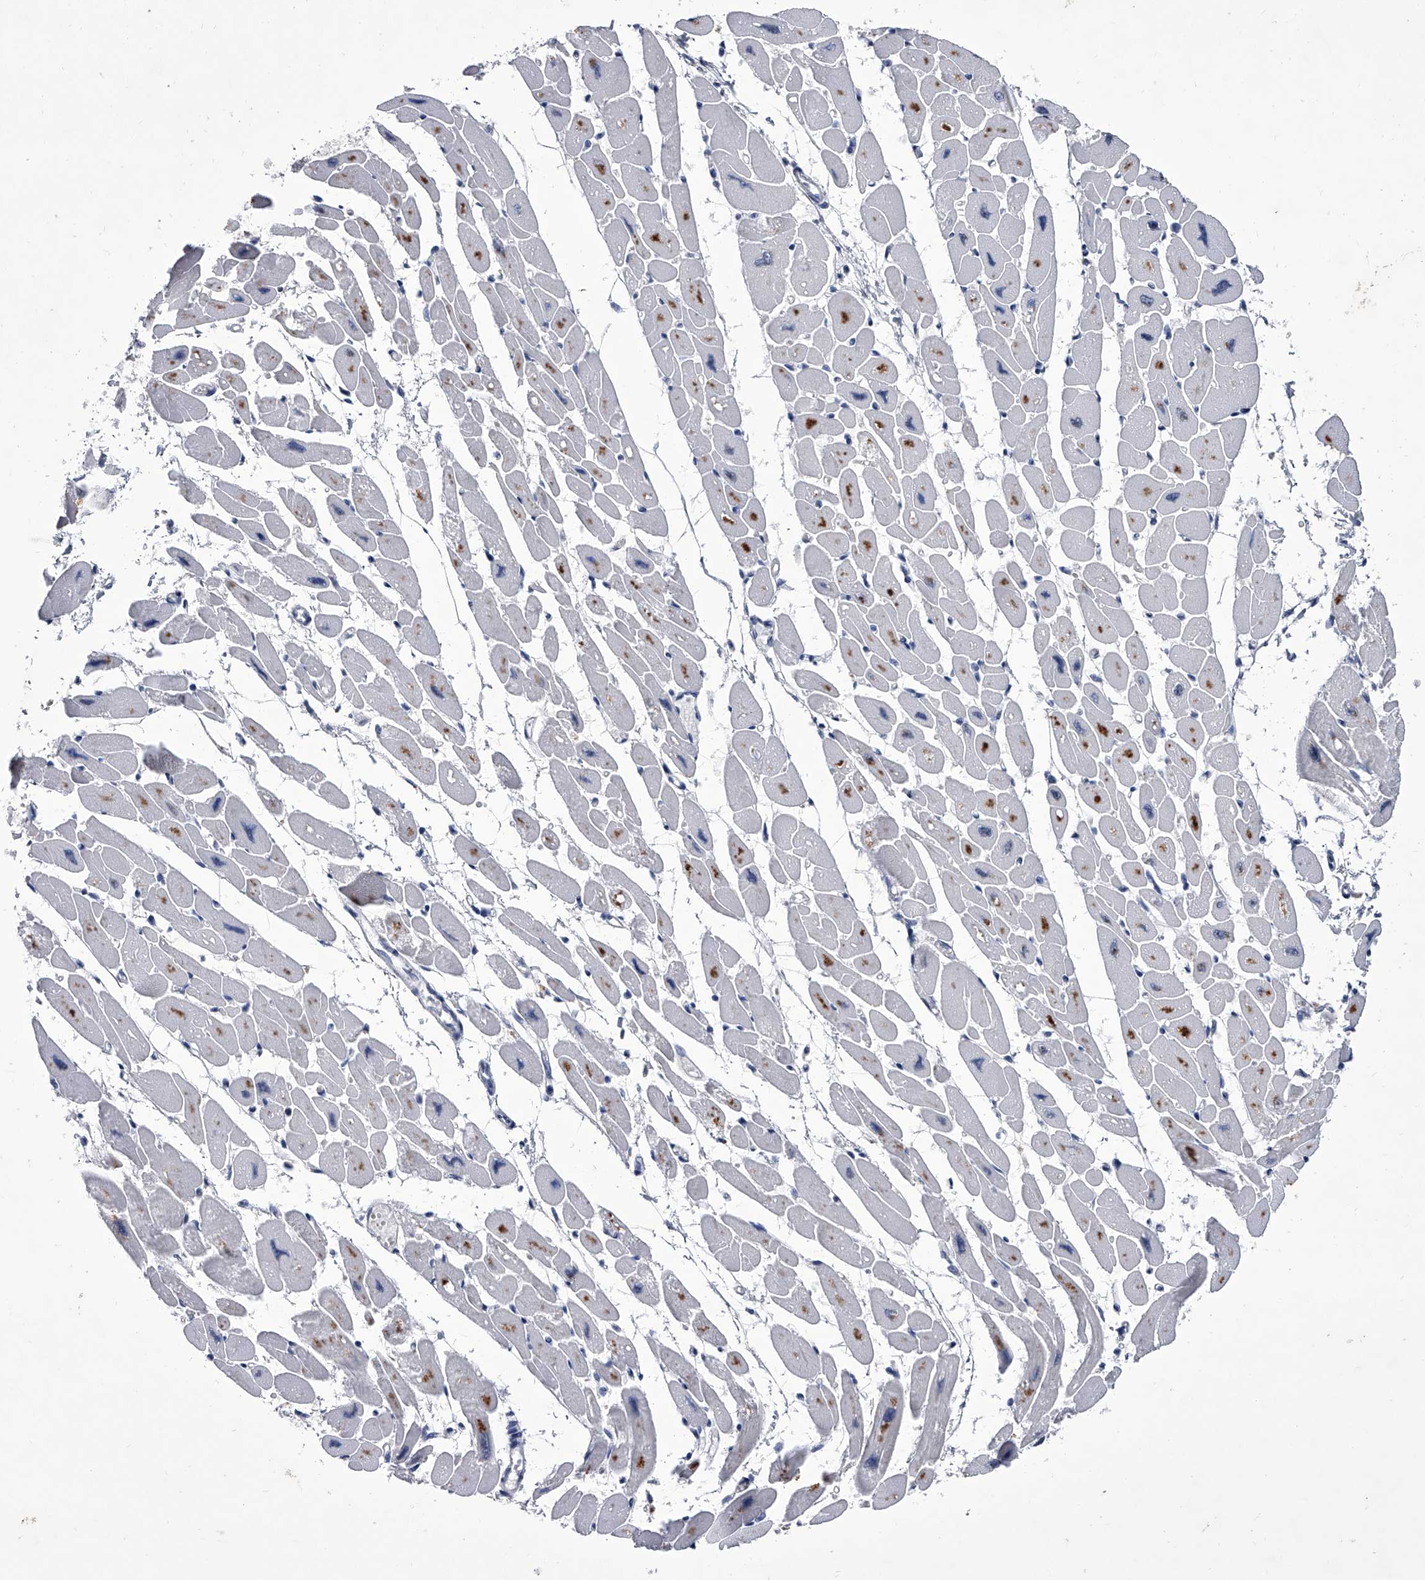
{"staining": {"intensity": "negative", "quantity": "none", "location": "none"}, "tissue": "heart muscle", "cell_type": "Cardiomyocytes", "image_type": "normal", "snomed": [{"axis": "morphology", "description": "Normal tissue, NOS"}, {"axis": "topography", "description": "Heart"}], "caption": "DAB (3,3'-diaminobenzidine) immunohistochemical staining of normal heart muscle reveals no significant staining in cardiomyocytes.", "gene": "CRISP2", "patient": {"sex": "female", "age": 54}}